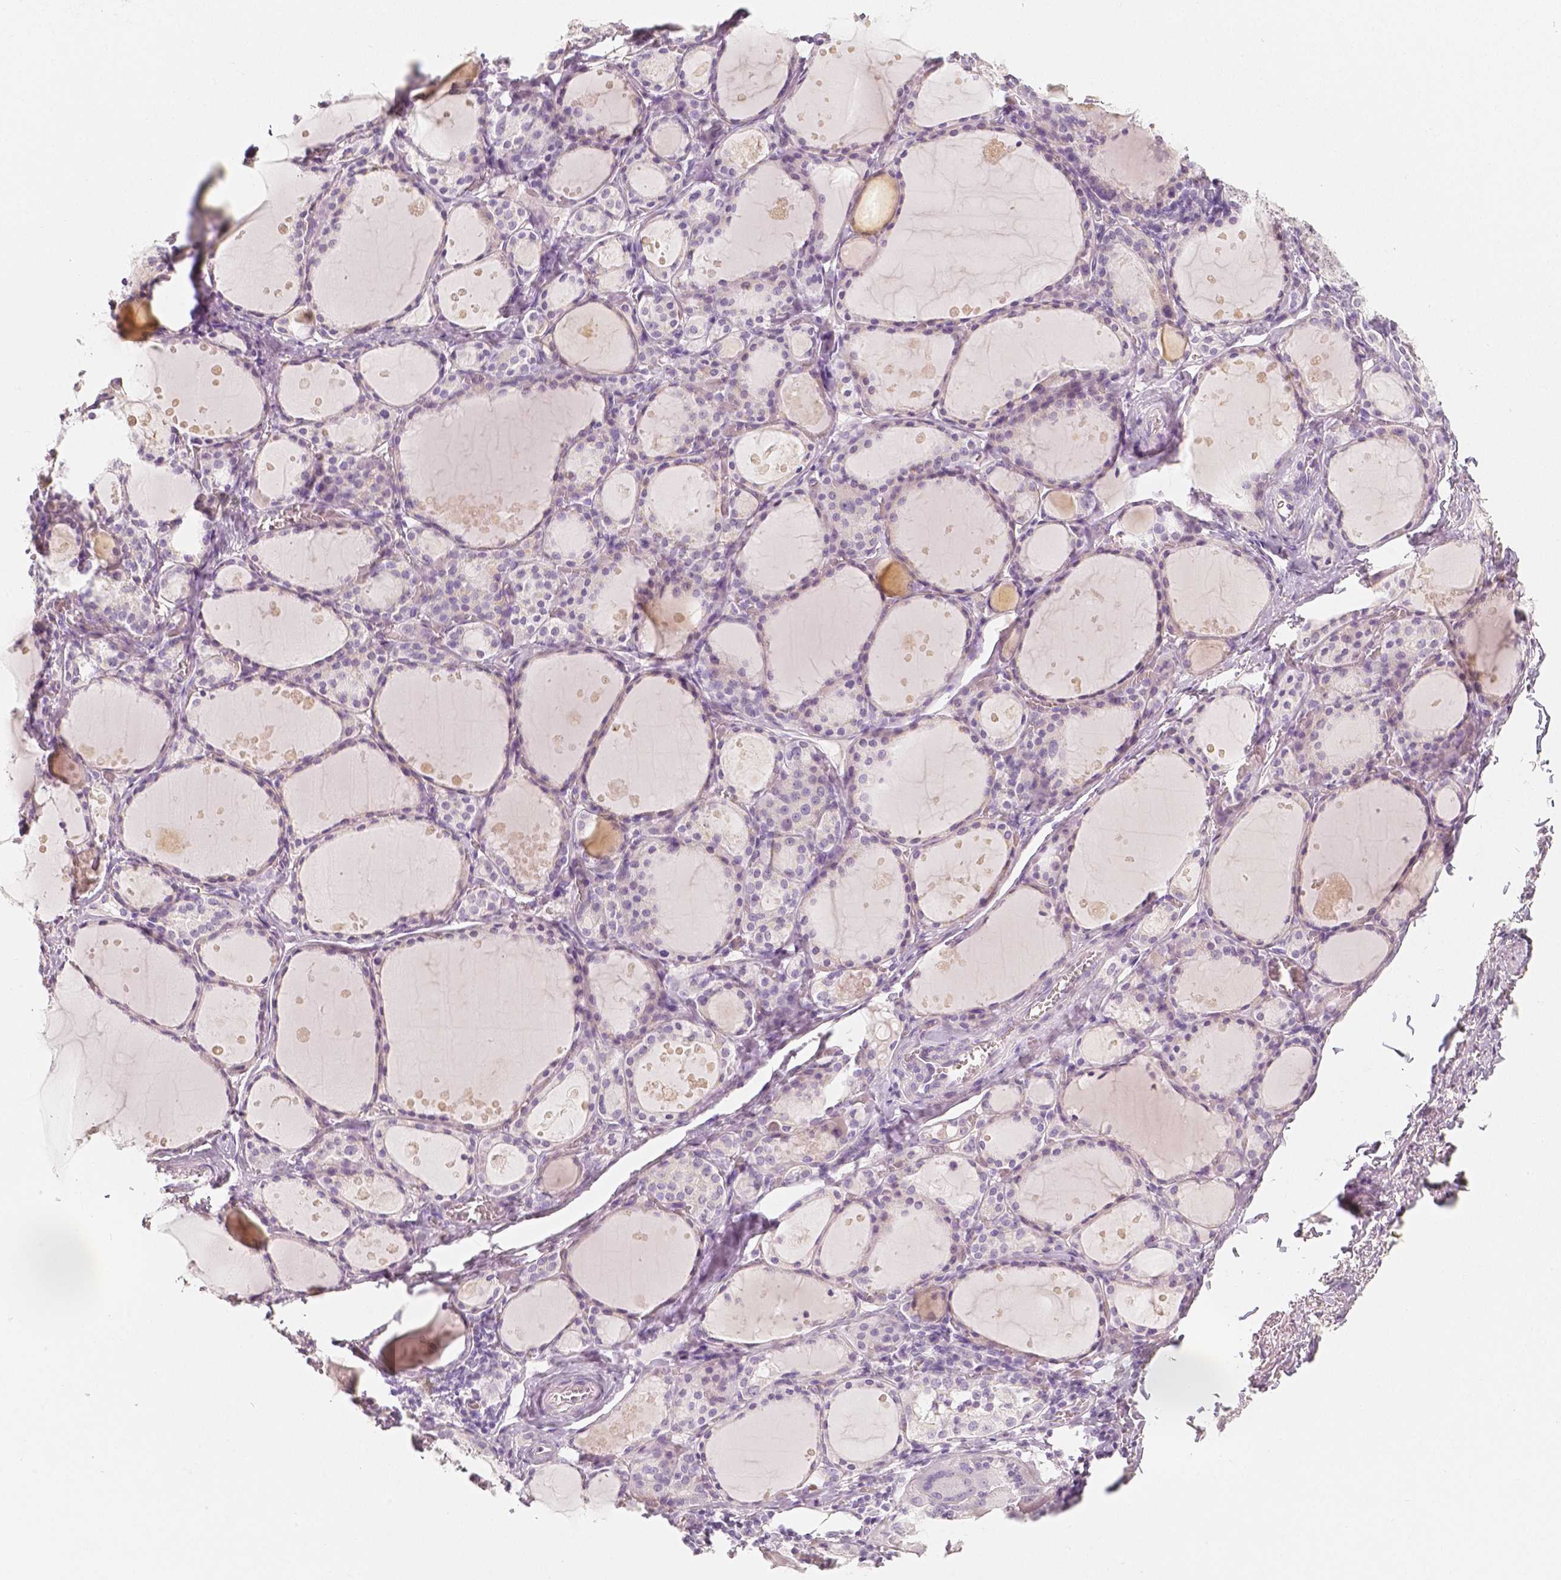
{"staining": {"intensity": "negative", "quantity": "none", "location": "none"}, "tissue": "thyroid gland", "cell_type": "Glandular cells", "image_type": "normal", "snomed": [{"axis": "morphology", "description": "Normal tissue, NOS"}, {"axis": "topography", "description": "Thyroid gland"}], "caption": "Immunohistochemistry (IHC) of unremarkable thyroid gland displays no positivity in glandular cells.", "gene": "NECAB2", "patient": {"sex": "male", "age": 68}}